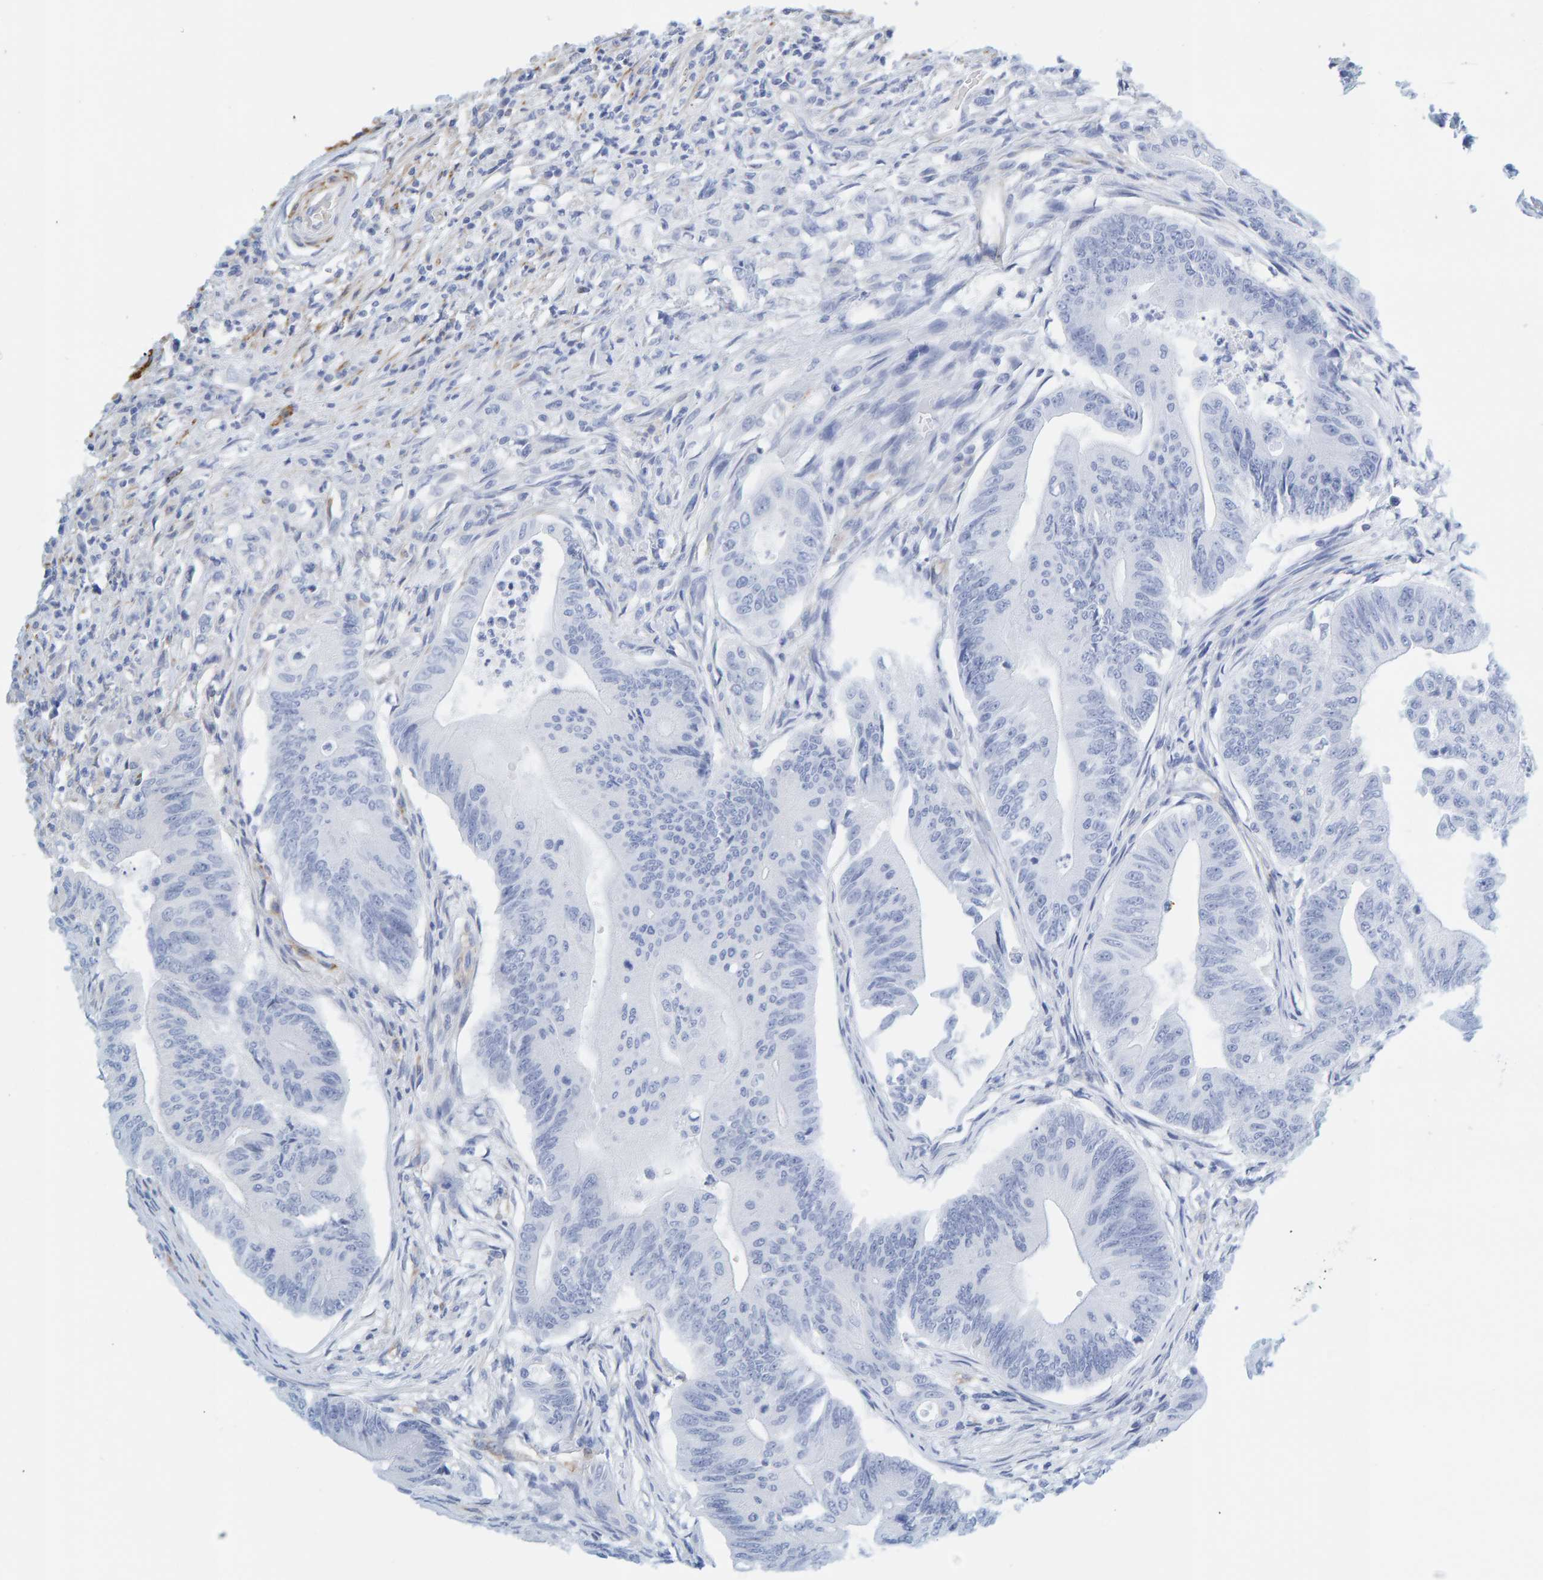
{"staining": {"intensity": "negative", "quantity": "none", "location": "none"}, "tissue": "colorectal cancer", "cell_type": "Tumor cells", "image_type": "cancer", "snomed": [{"axis": "morphology", "description": "Adenoma, NOS"}, {"axis": "morphology", "description": "Adenocarcinoma, NOS"}, {"axis": "topography", "description": "Colon"}], "caption": "Immunohistochemical staining of human adenocarcinoma (colorectal) reveals no significant positivity in tumor cells.", "gene": "MAP1B", "patient": {"sex": "male", "age": 79}}